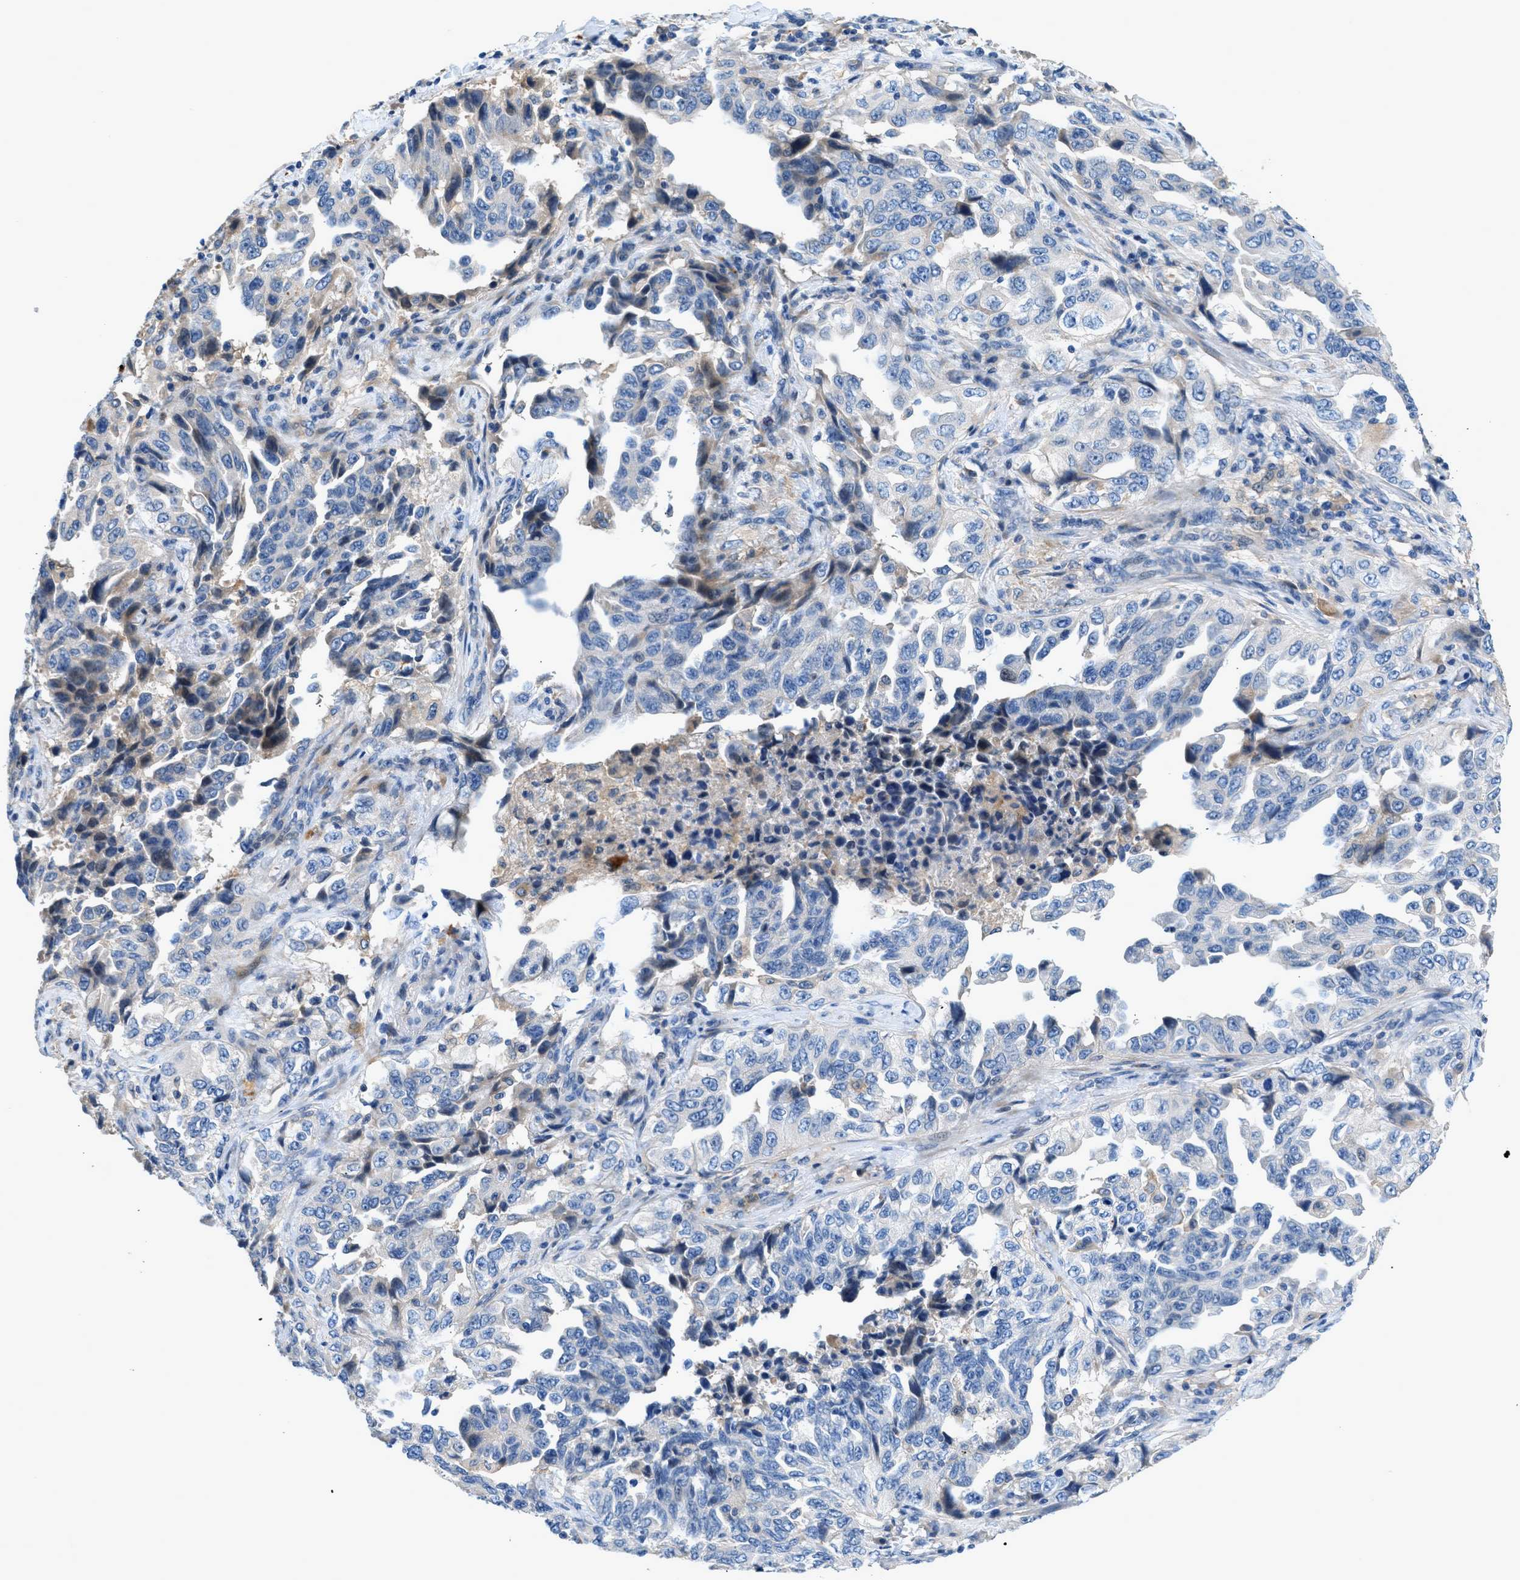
{"staining": {"intensity": "negative", "quantity": "none", "location": "none"}, "tissue": "lung cancer", "cell_type": "Tumor cells", "image_type": "cancer", "snomed": [{"axis": "morphology", "description": "Adenocarcinoma, NOS"}, {"axis": "topography", "description": "Lung"}], "caption": "DAB immunohistochemical staining of human lung adenocarcinoma demonstrates no significant expression in tumor cells.", "gene": "RWDD2B", "patient": {"sex": "female", "age": 51}}